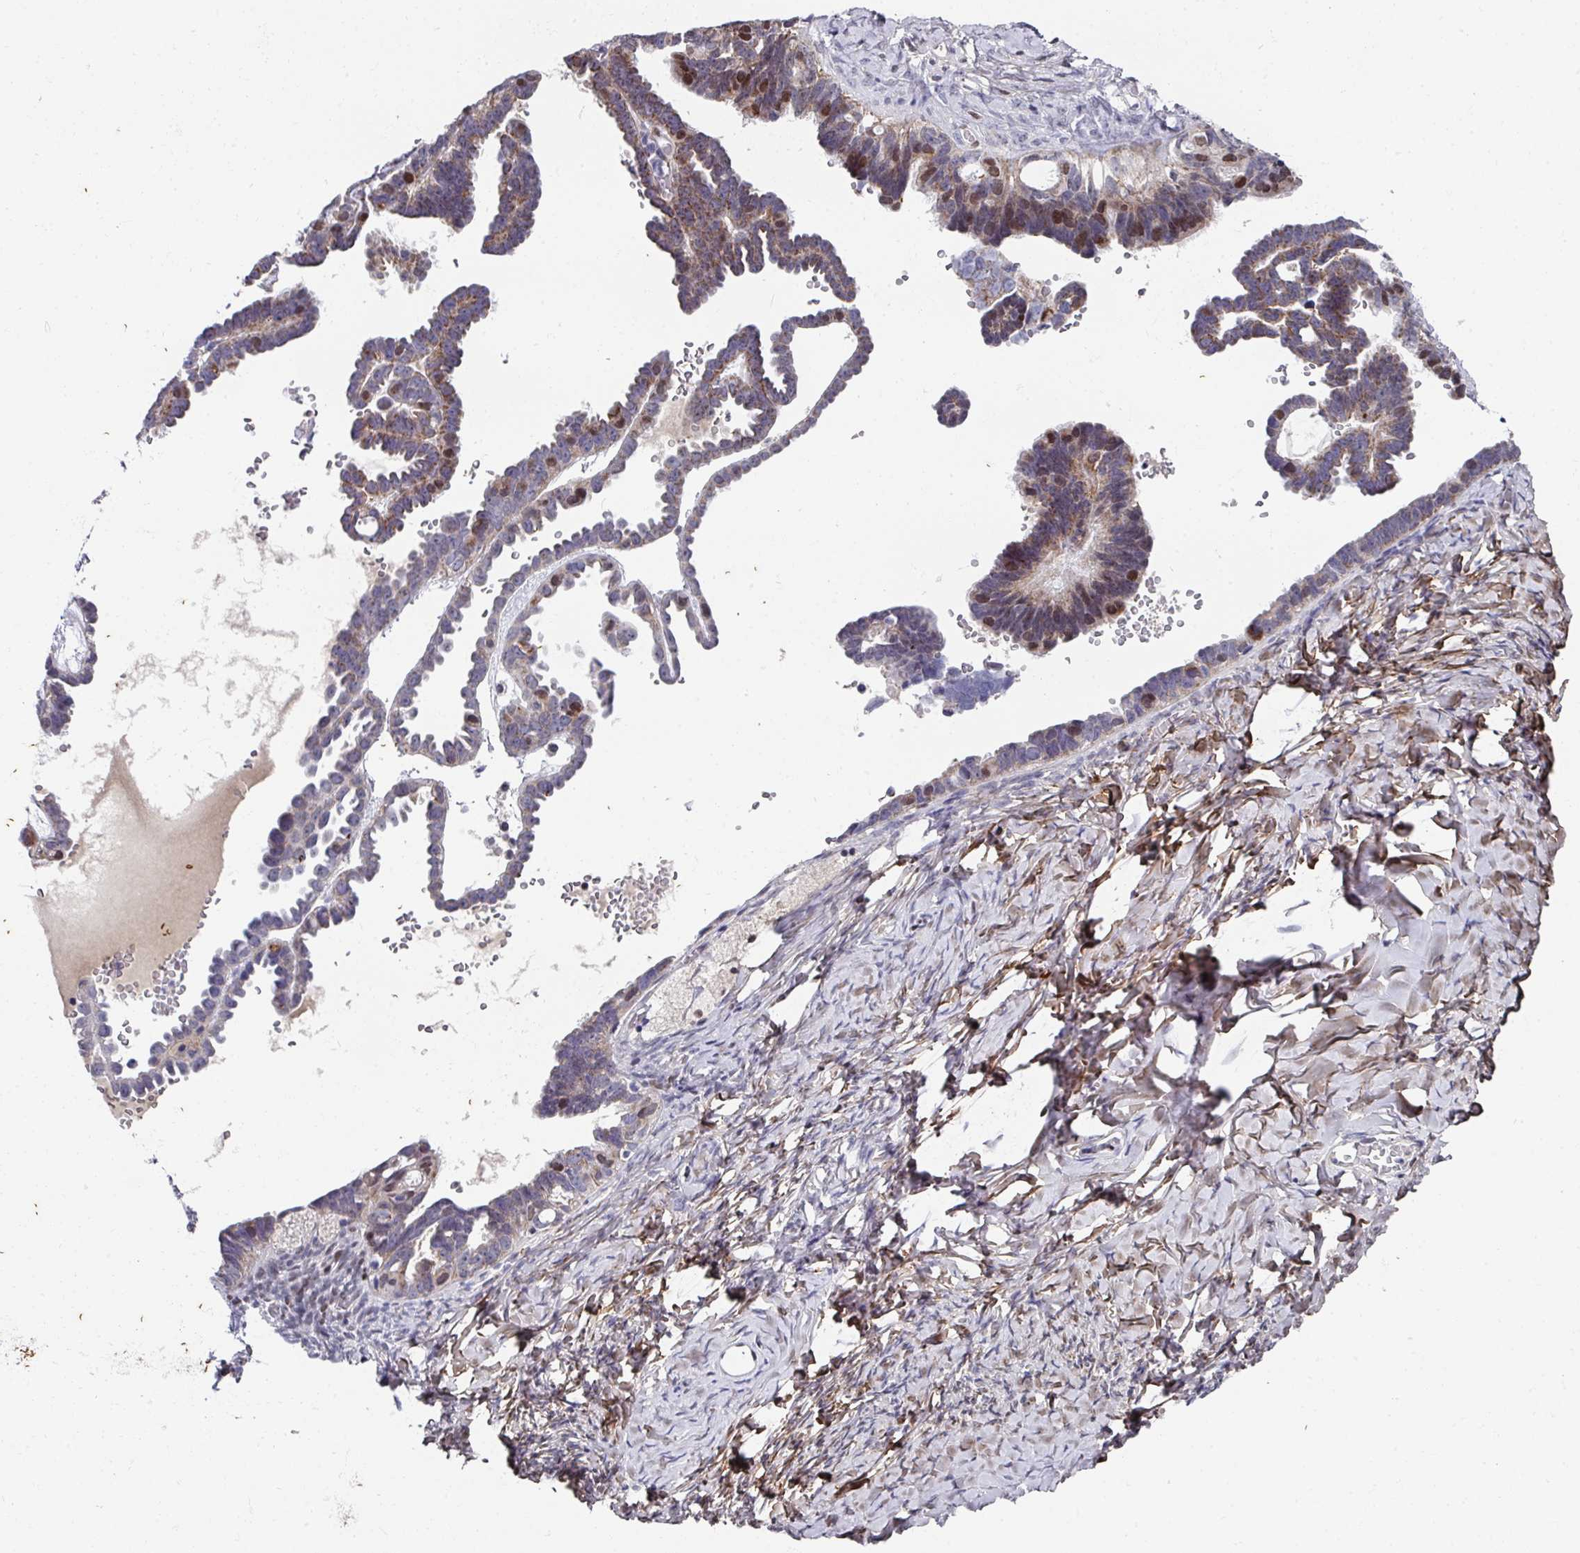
{"staining": {"intensity": "moderate", "quantity": "25%-75%", "location": "cytoplasmic/membranous,nuclear"}, "tissue": "ovarian cancer", "cell_type": "Tumor cells", "image_type": "cancer", "snomed": [{"axis": "morphology", "description": "Cystadenocarcinoma, serous, NOS"}, {"axis": "topography", "description": "Ovary"}], "caption": "Immunohistochemistry (IHC) image of human ovarian cancer stained for a protein (brown), which displays medium levels of moderate cytoplasmic/membranous and nuclear staining in about 25%-75% of tumor cells.", "gene": "CBX7", "patient": {"sex": "female", "age": 69}}